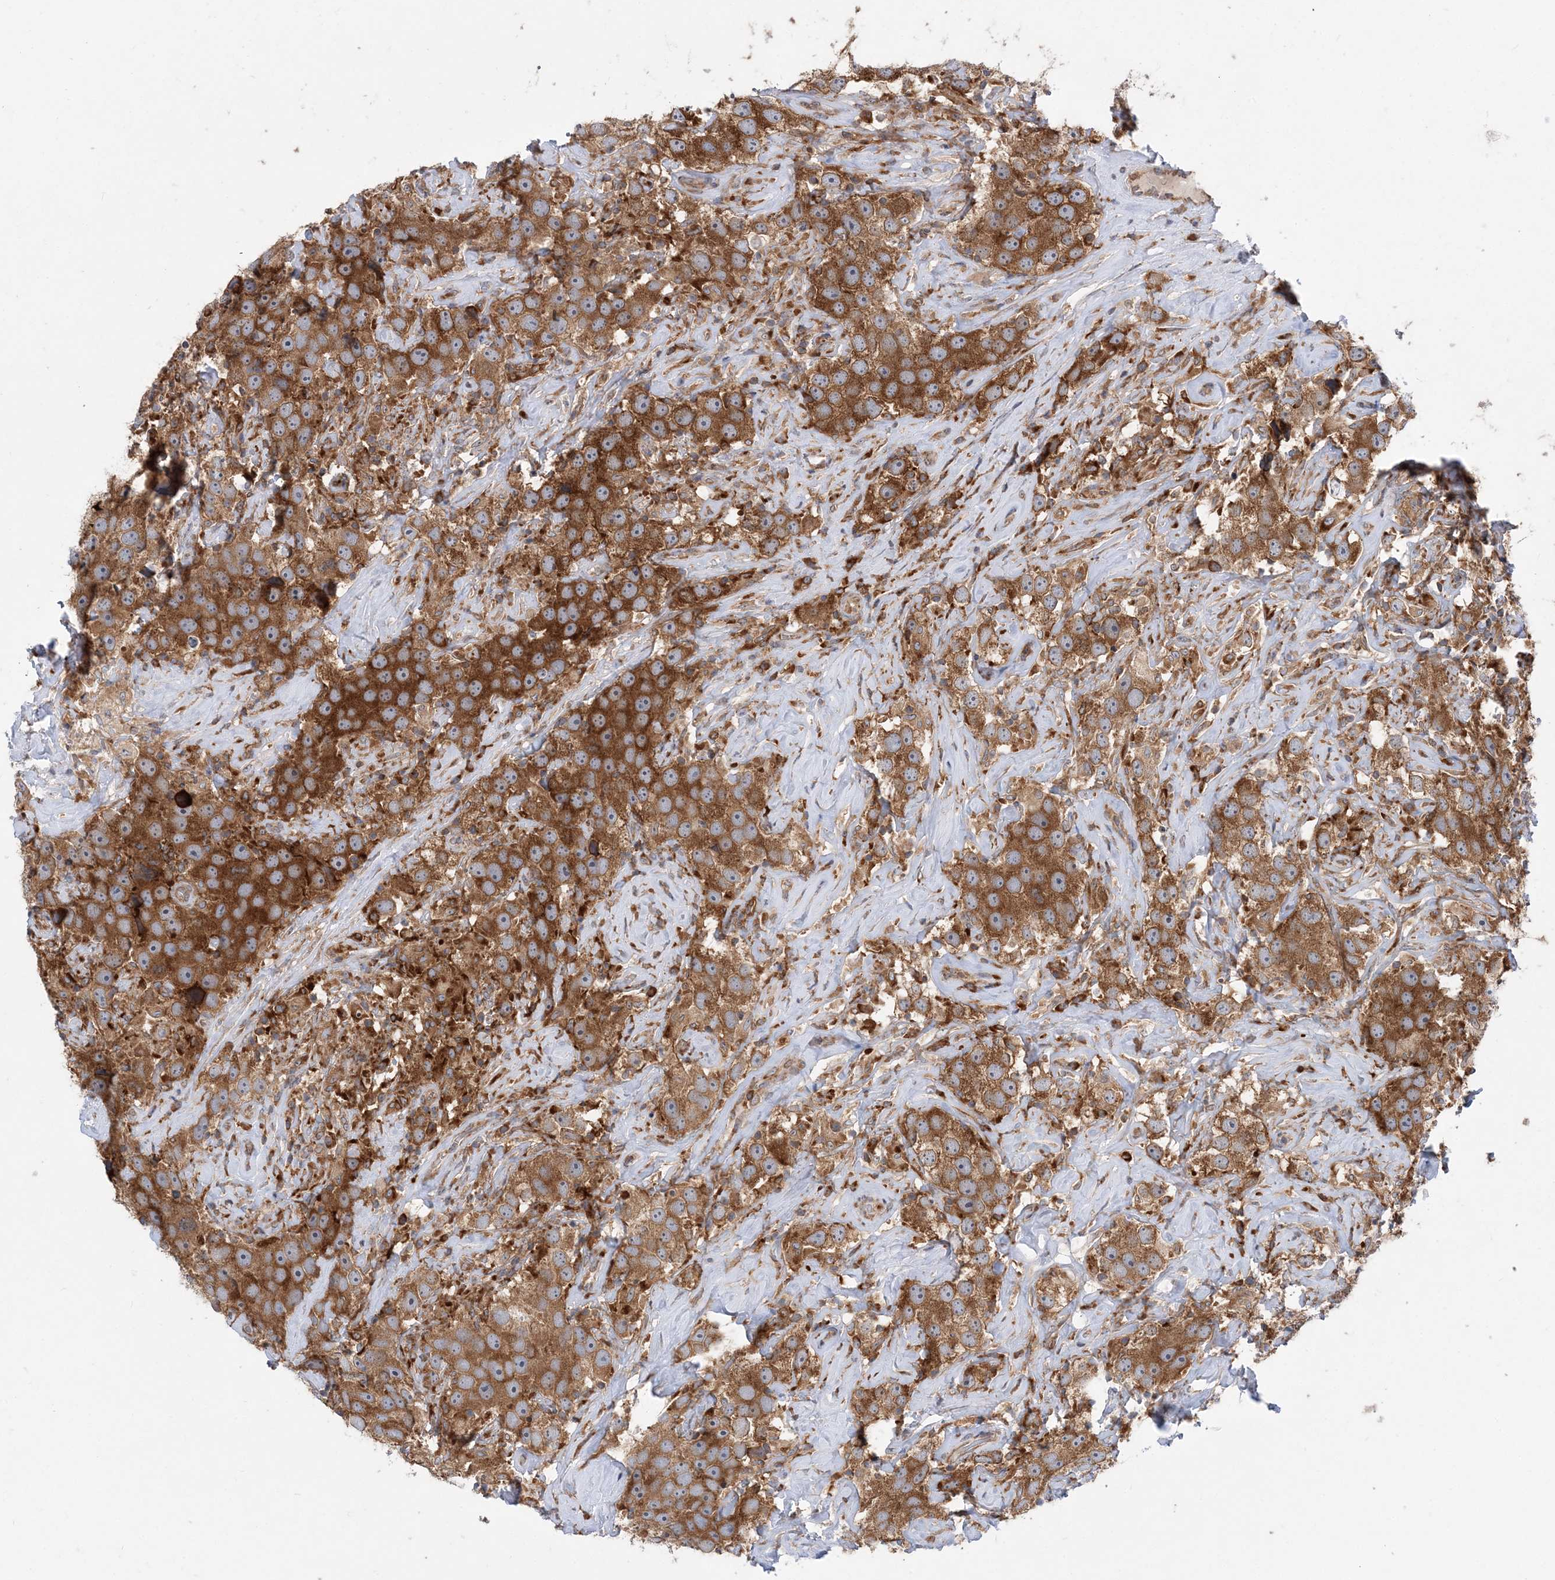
{"staining": {"intensity": "strong", "quantity": ">75%", "location": "cytoplasmic/membranous"}, "tissue": "testis cancer", "cell_type": "Tumor cells", "image_type": "cancer", "snomed": [{"axis": "morphology", "description": "Seminoma, NOS"}, {"axis": "topography", "description": "Testis"}], "caption": "This histopathology image displays IHC staining of human testis seminoma, with high strong cytoplasmic/membranous expression in about >75% of tumor cells.", "gene": "LARP4B", "patient": {"sex": "male", "age": 49}}